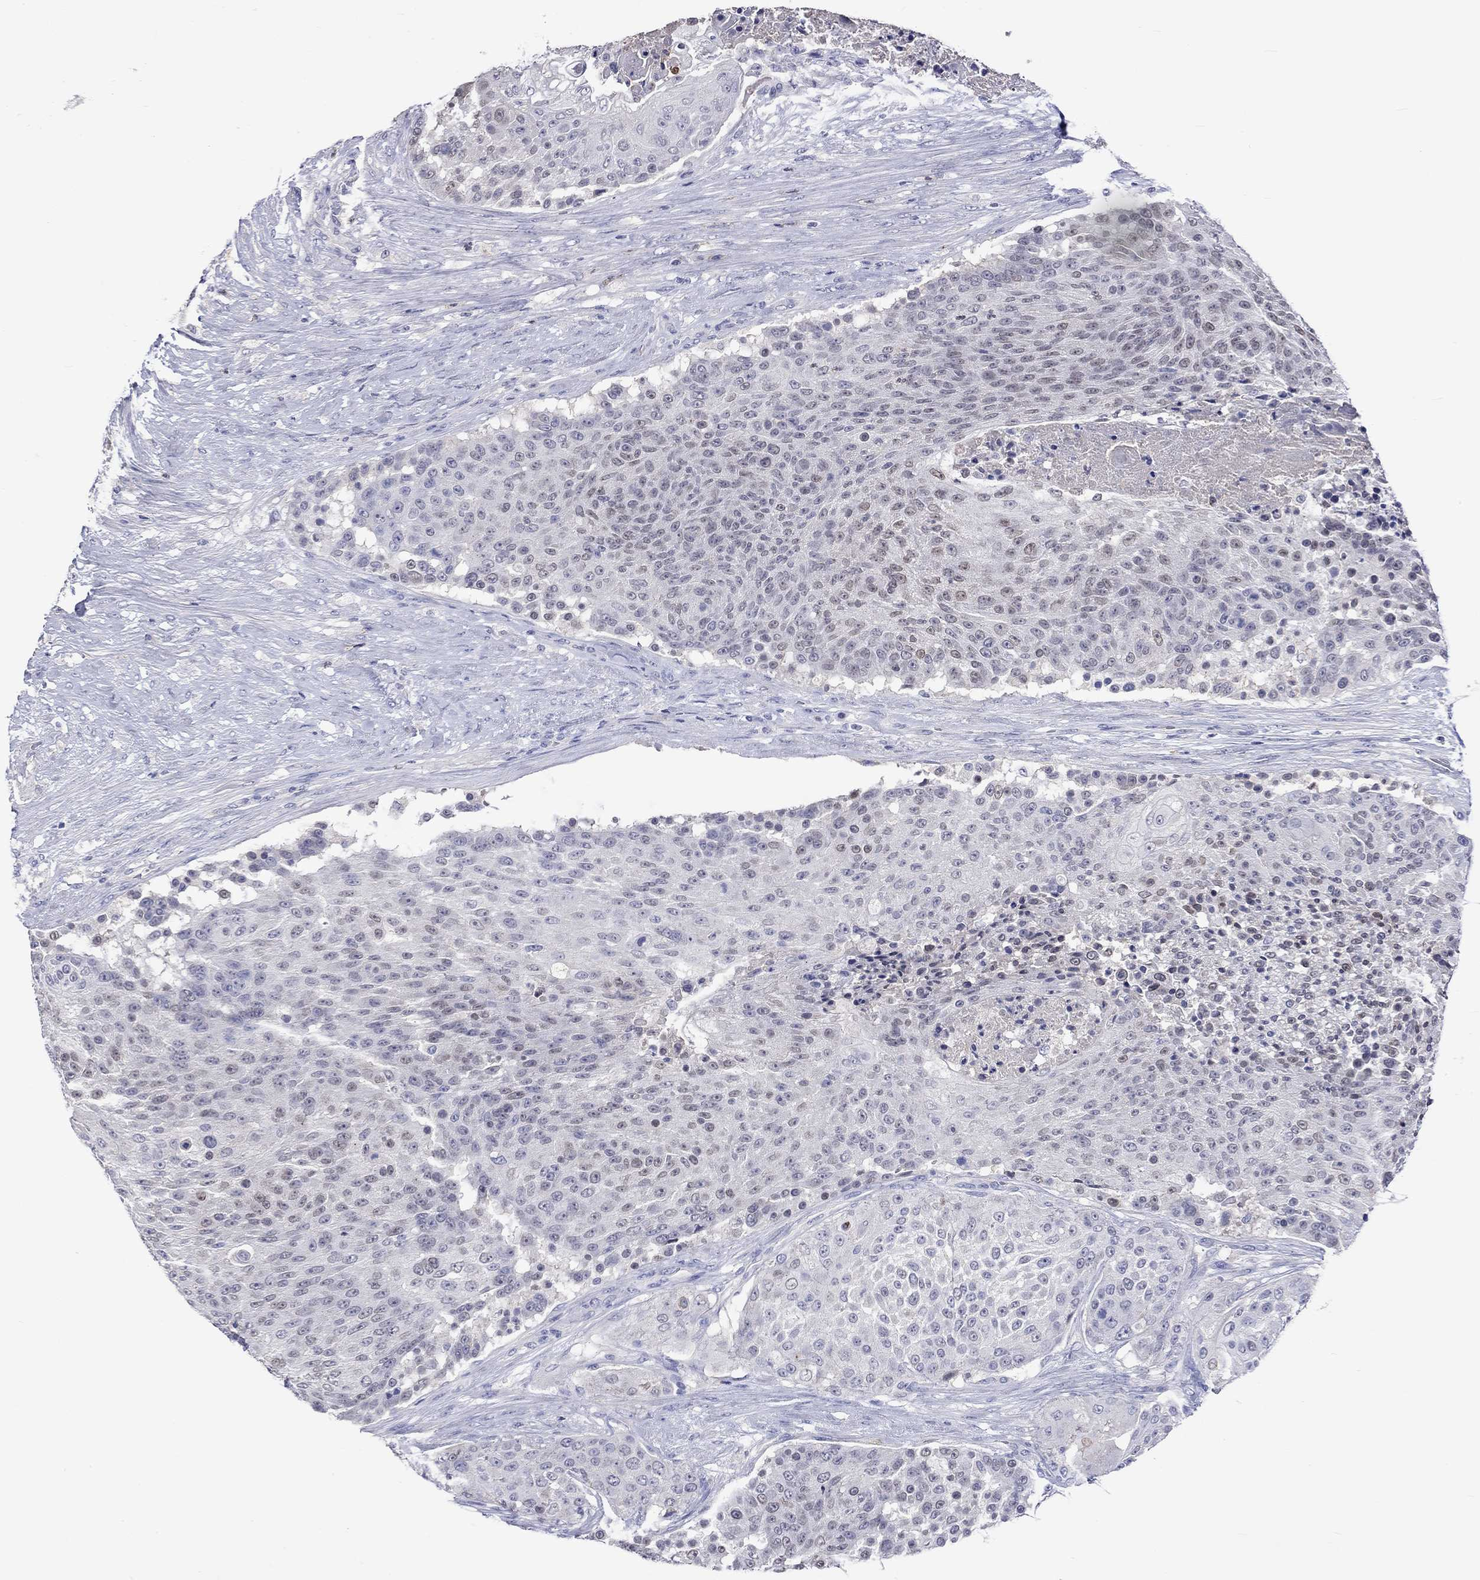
{"staining": {"intensity": "weak", "quantity": "<25%", "location": "nuclear"}, "tissue": "urothelial cancer", "cell_type": "Tumor cells", "image_type": "cancer", "snomed": [{"axis": "morphology", "description": "Urothelial carcinoma, High grade"}, {"axis": "topography", "description": "Urinary bladder"}], "caption": "Human urothelial cancer stained for a protein using immunohistochemistry (IHC) shows no expression in tumor cells.", "gene": "LRFN4", "patient": {"sex": "female", "age": 63}}